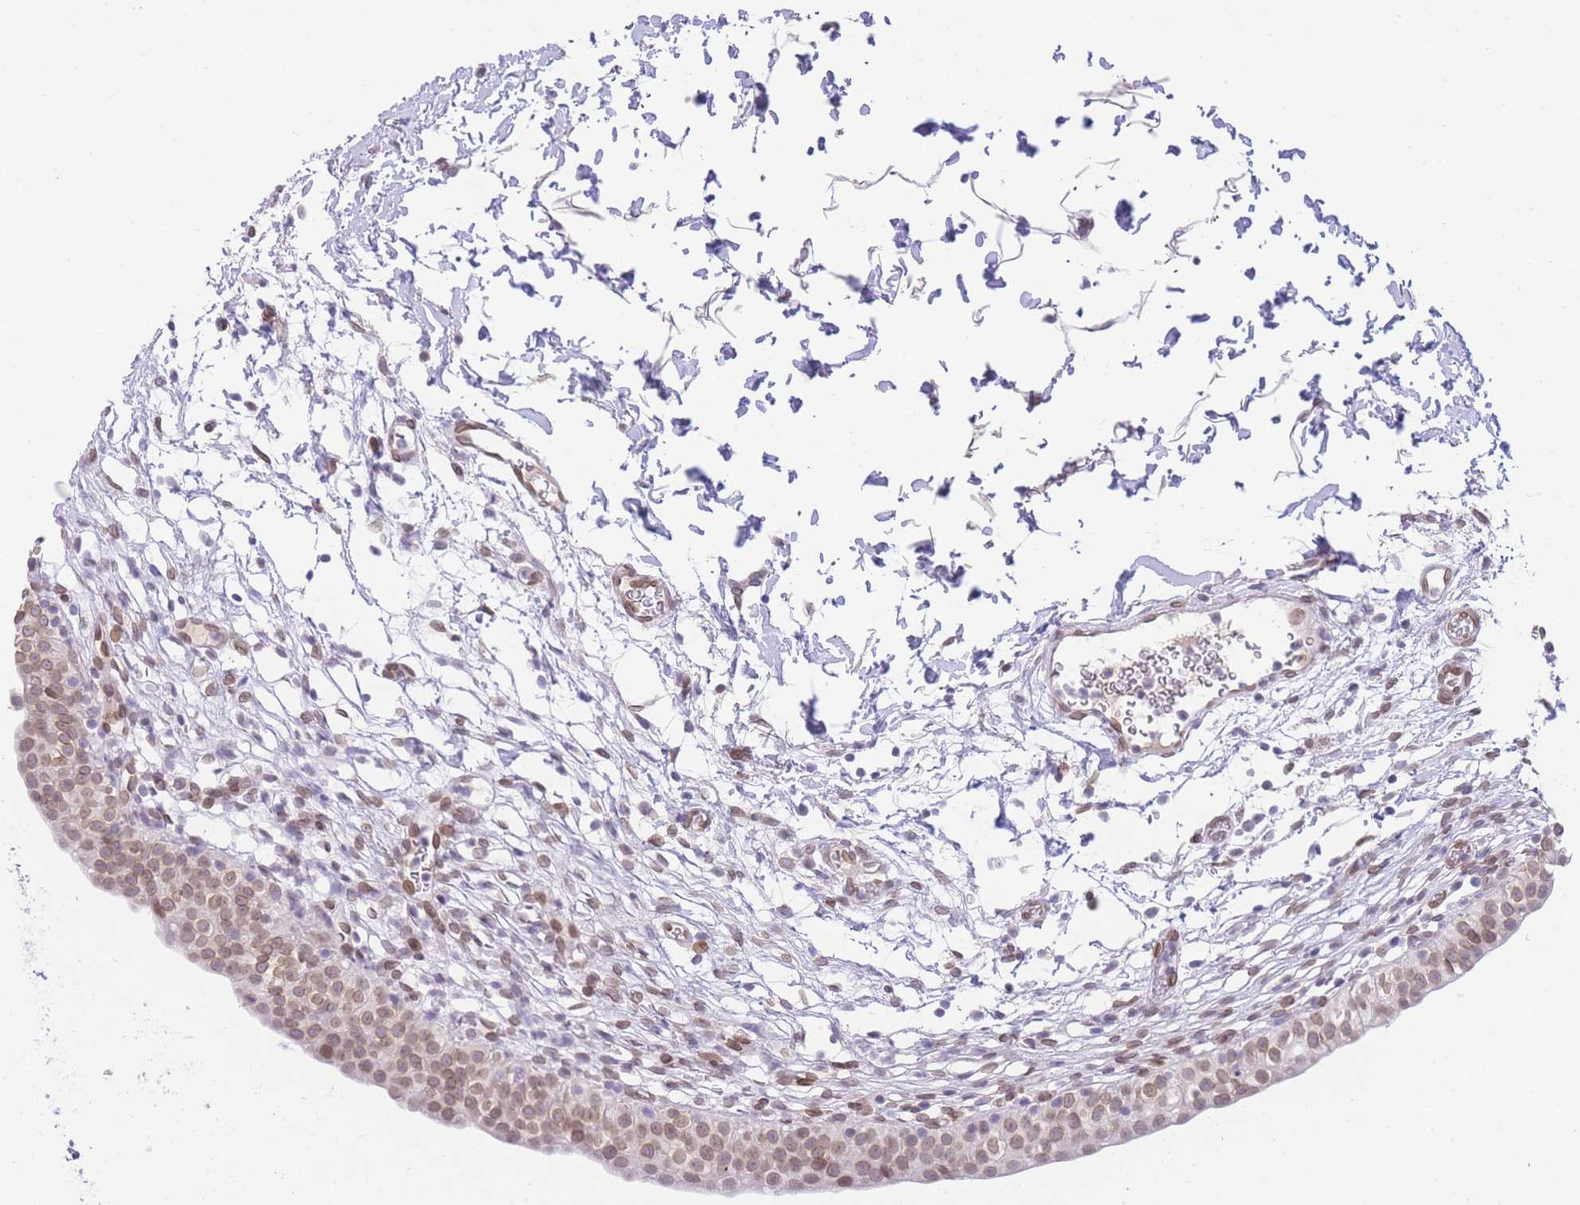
{"staining": {"intensity": "moderate", "quantity": ">75%", "location": "cytoplasmic/membranous,nuclear"}, "tissue": "urinary bladder", "cell_type": "Urothelial cells", "image_type": "normal", "snomed": [{"axis": "morphology", "description": "Normal tissue, NOS"}, {"axis": "topography", "description": "Urinary bladder"}, {"axis": "topography", "description": "Peripheral nerve tissue"}], "caption": "Immunohistochemical staining of unremarkable human urinary bladder displays medium levels of moderate cytoplasmic/membranous,nuclear expression in approximately >75% of urothelial cells.", "gene": "OR10AD1", "patient": {"sex": "male", "age": 55}}